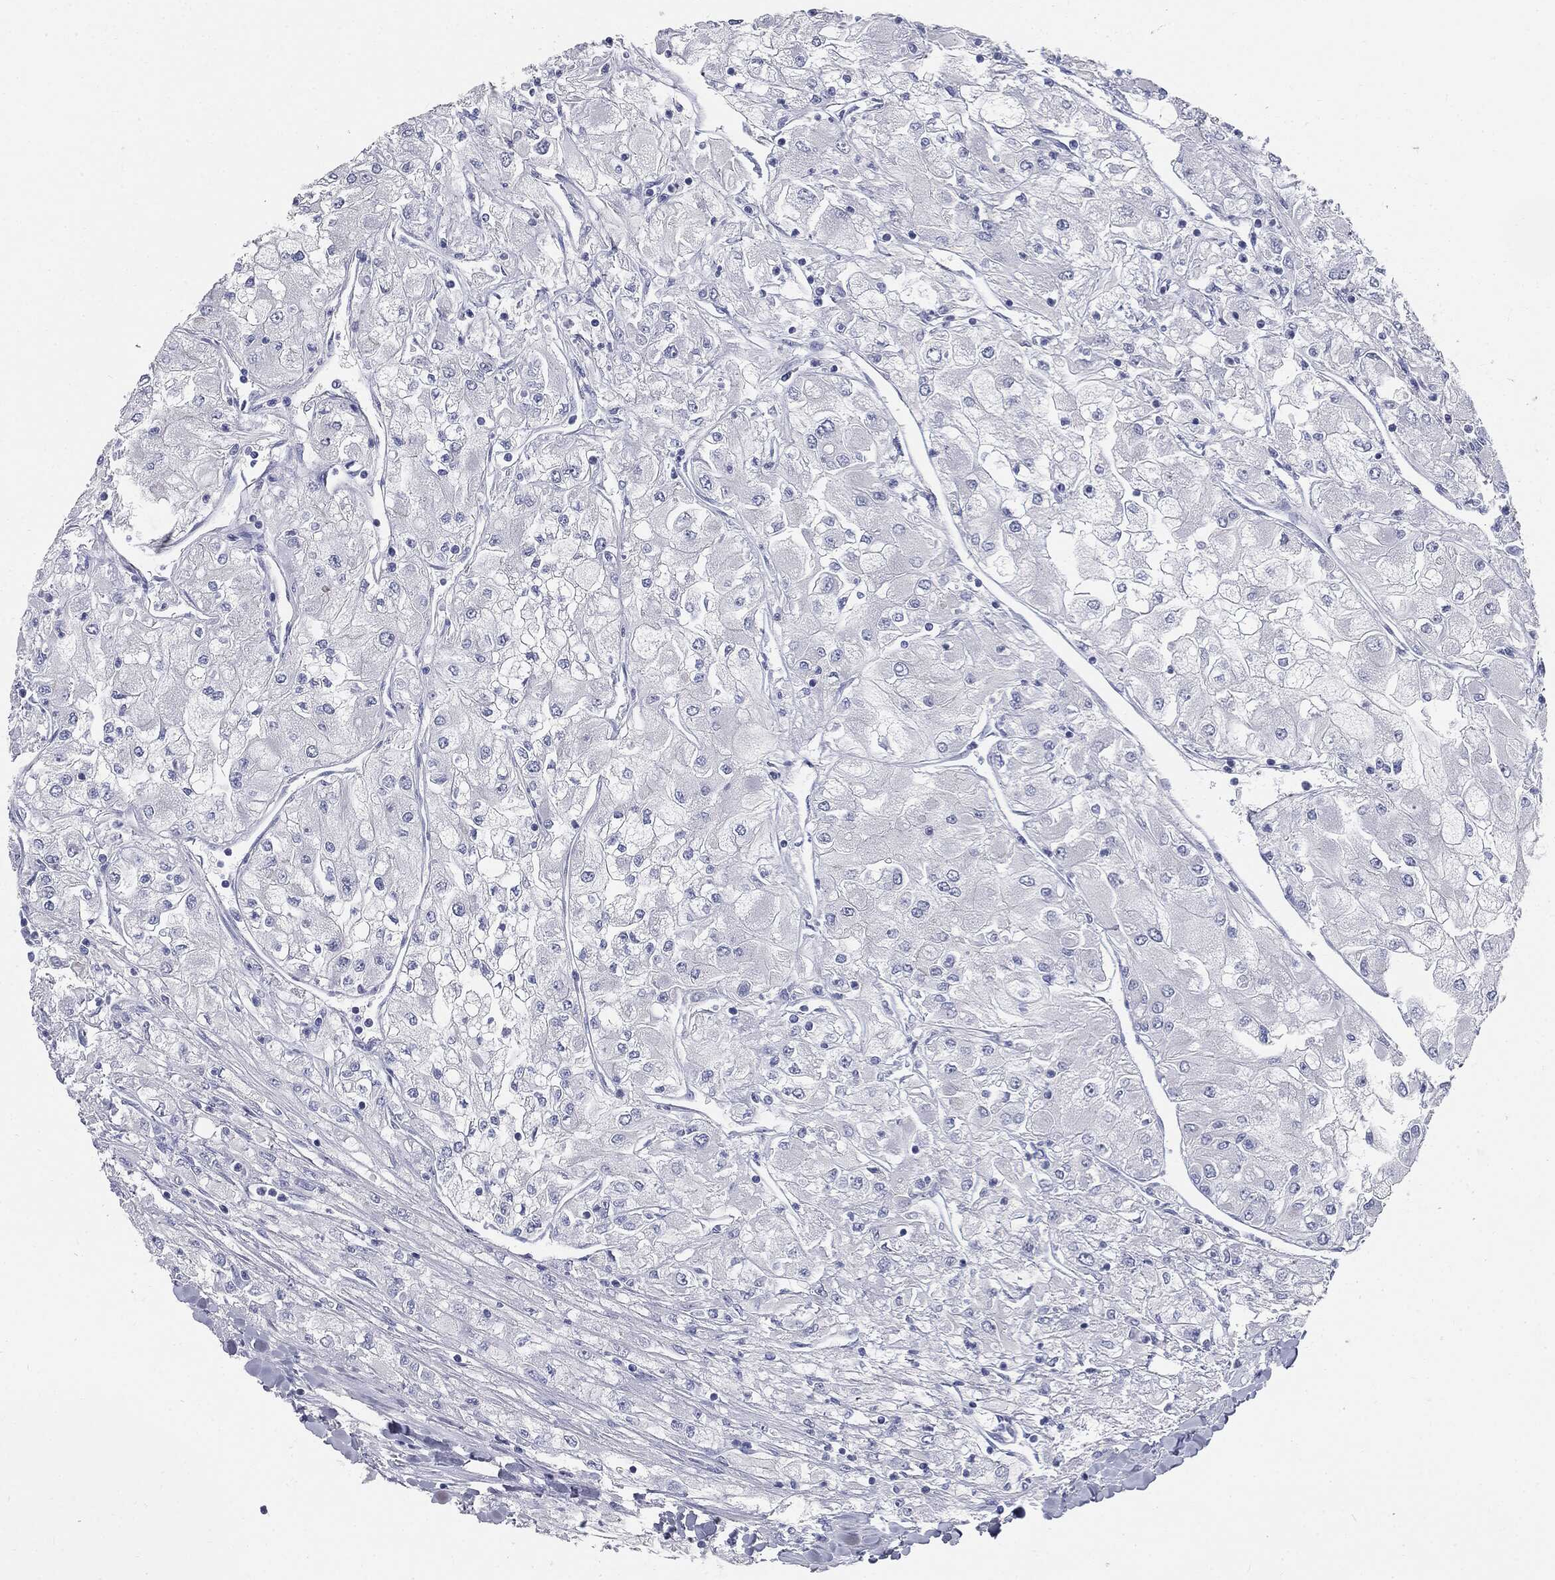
{"staining": {"intensity": "negative", "quantity": "none", "location": "none"}, "tissue": "renal cancer", "cell_type": "Tumor cells", "image_type": "cancer", "snomed": [{"axis": "morphology", "description": "Adenocarcinoma, NOS"}, {"axis": "topography", "description": "Kidney"}], "caption": "Immunohistochemistry (IHC) of human renal adenocarcinoma shows no staining in tumor cells.", "gene": "CUZD1", "patient": {"sex": "male", "age": 80}}